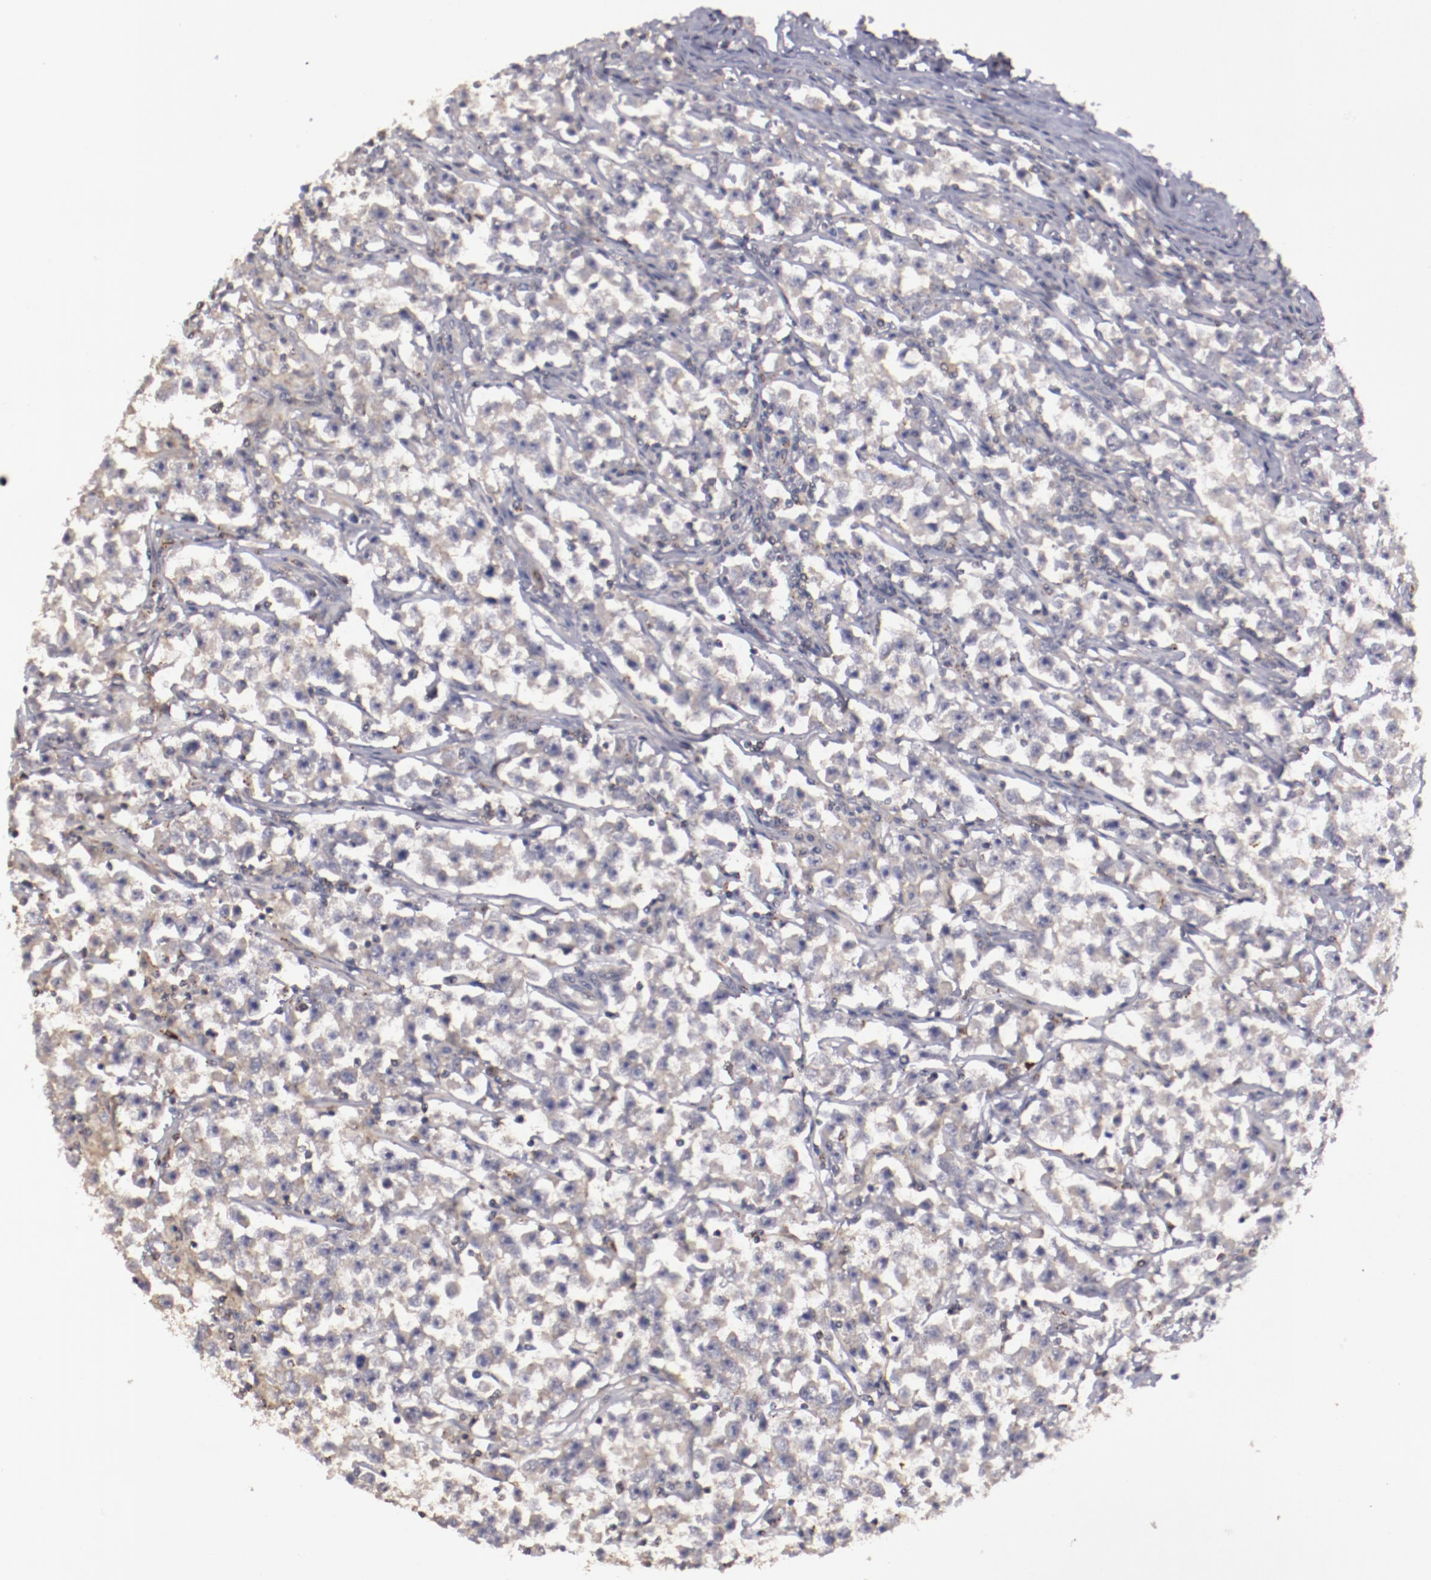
{"staining": {"intensity": "weak", "quantity": ">75%", "location": "cytoplasmic/membranous"}, "tissue": "testis cancer", "cell_type": "Tumor cells", "image_type": "cancer", "snomed": [{"axis": "morphology", "description": "Seminoma, NOS"}, {"axis": "topography", "description": "Testis"}], "caption": "A brown stain labels weak cytoplasmic/membranous staining of a protein in human testis seminoma tumor cells.", "gene": "NRXN3", "patient": {"sex": "male", "age": 33}}